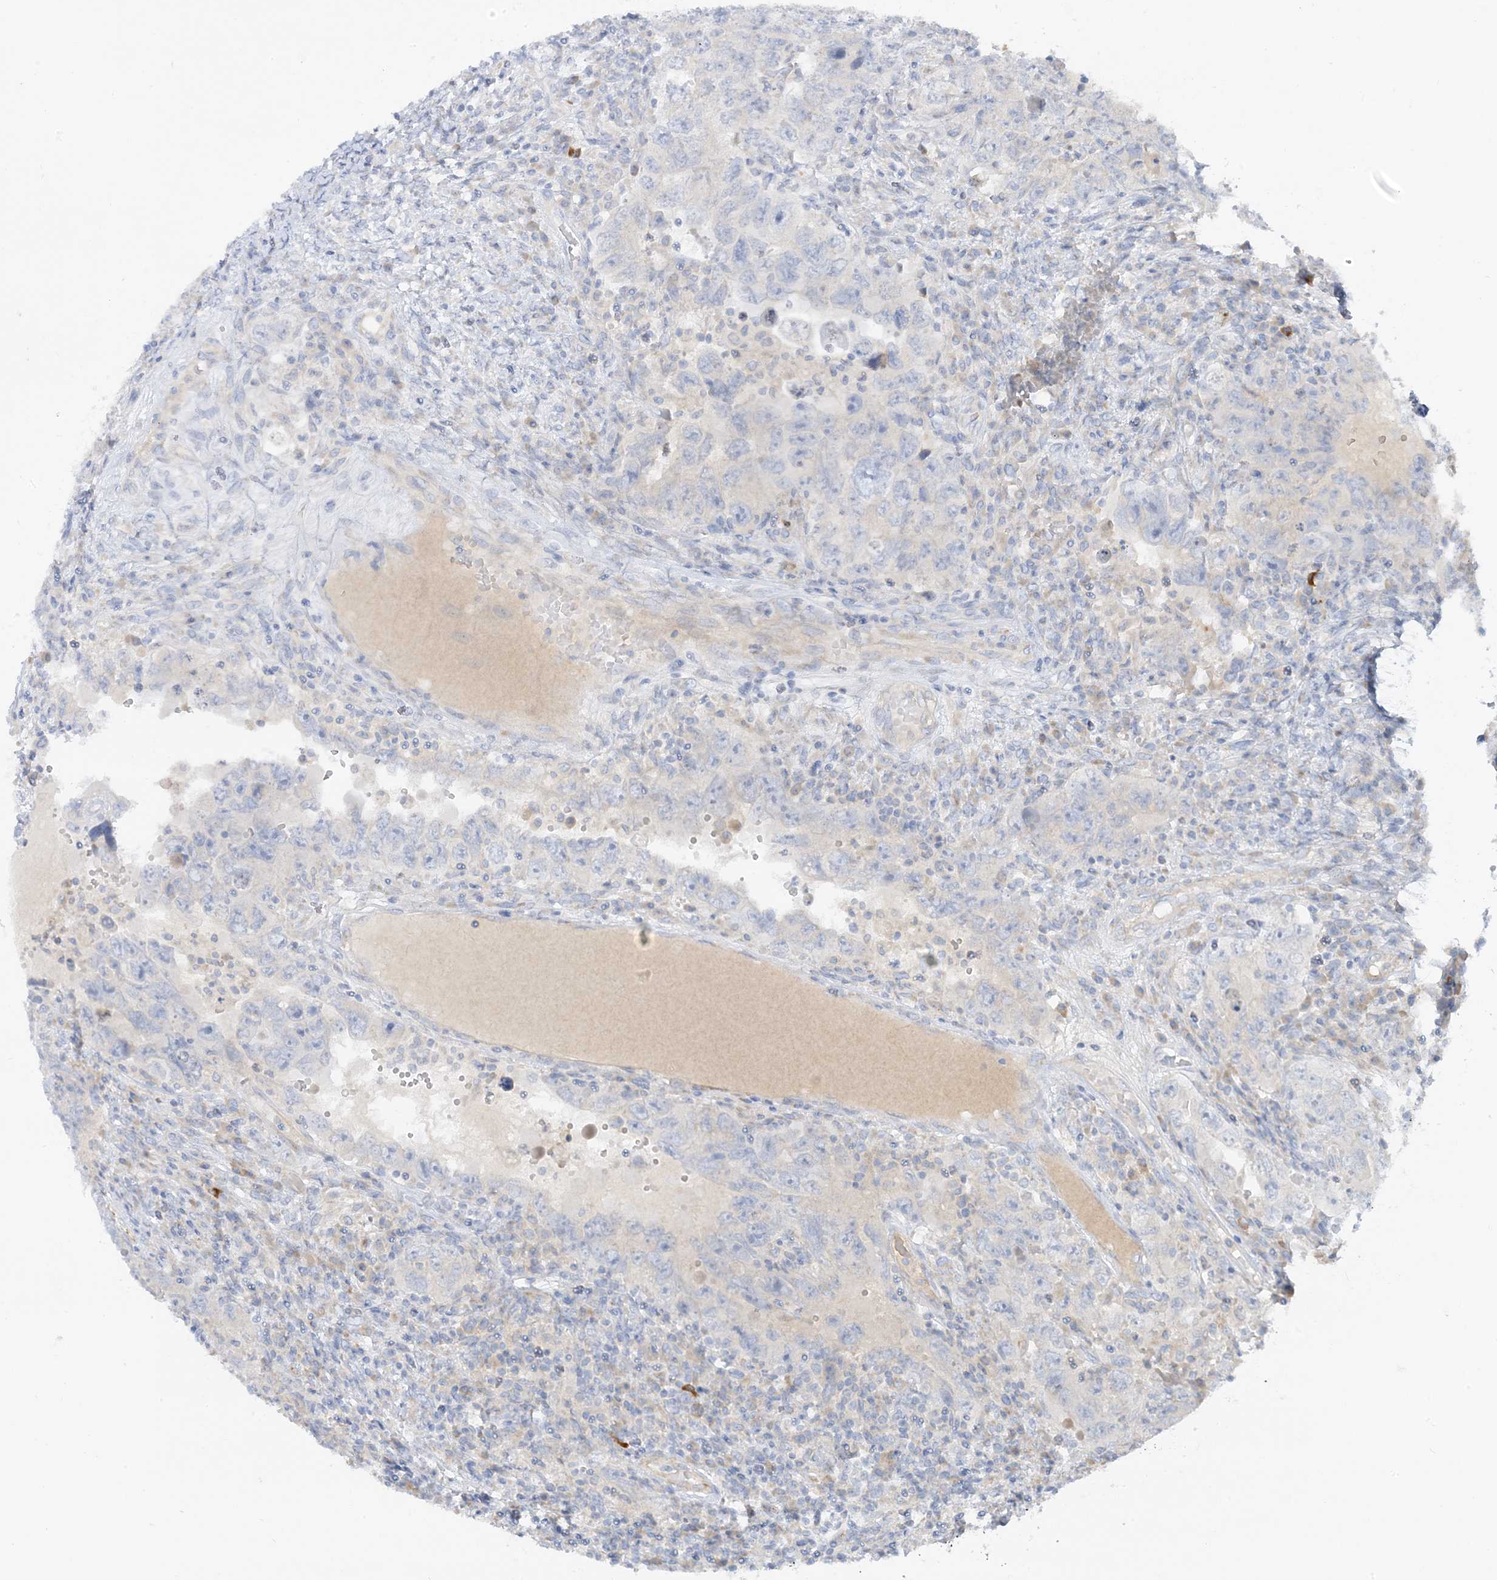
{"staining": {"intensity": "negative", "quantity": "none", "location": "none"}, "tissue": "testis cancer", "cell_type": "Tumor cells", "image_type": "cancer", "snomed": [{"axis": "morphology", "description": "Carcinoma, Embryonal, NOS"}, {"axis": "topography", "description": "Testis"}], "caption": "An immunohistochemistry micrograph of testis embryonal carcinoma is shown. There is no staining in tumor cells of testis embryonal carcinoma.", "gene": "THADA", "patient": {"sex": "male", "age": 26}}